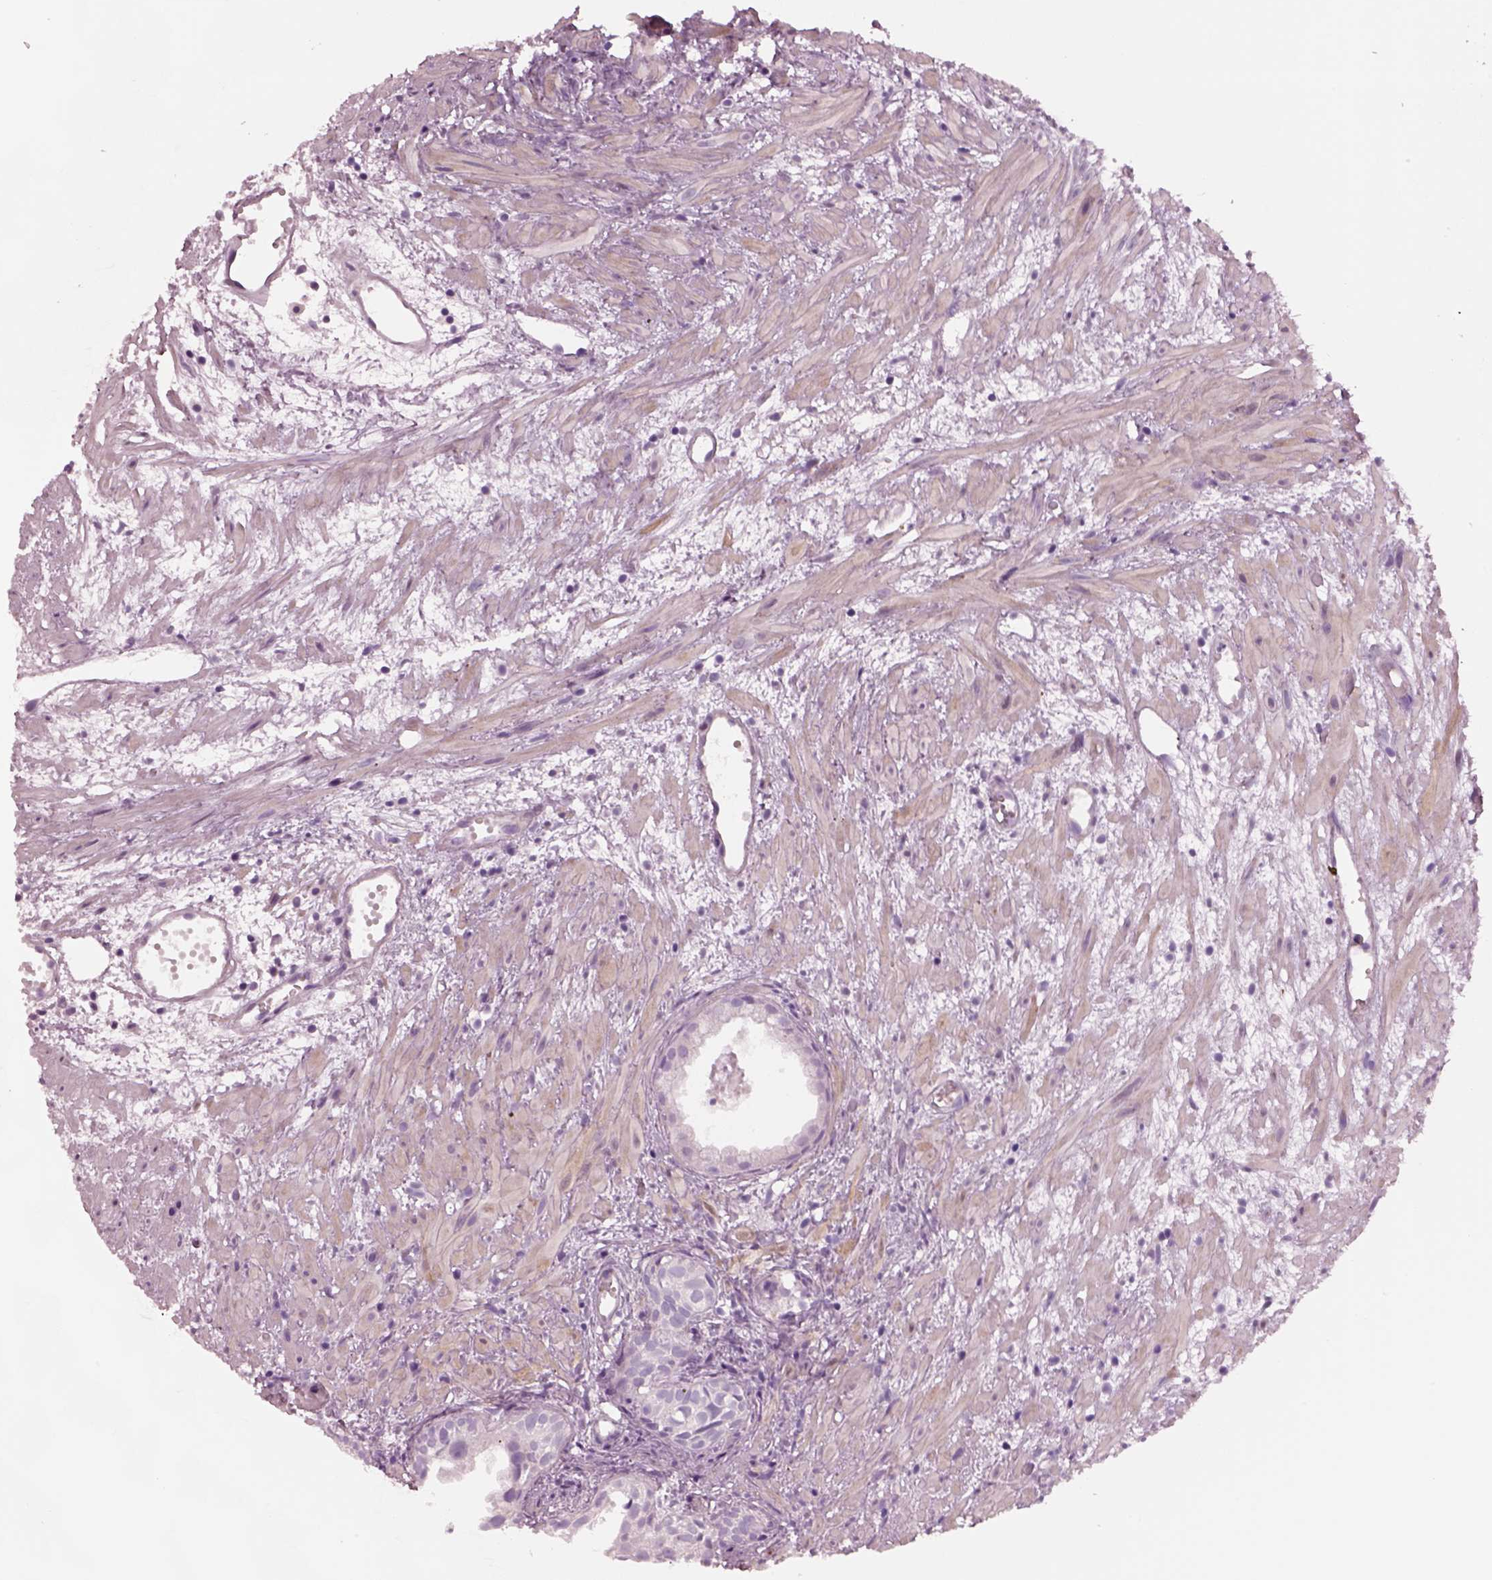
{"staining": {"intensity": "negative", "quantity": "none", "location": "none"}, "tissue": "prostate cancer", "cell_type": "Tumor cells", "image_type": "cancer", "snomed": [{"axis": "morphology", "description": "Adenocarcinoma, High grade"}, {"axis": "topography", "description": "Prostate"}], "caption": "Tumor cells show no significant protein positivity in prostate cancer (high-grade adenocarcinoma). (DAB immunohistochemistry visualized using brightfield microscopy, high magnification).", "gene": "SCML2", "patient": {"sex": "male", "age": 79}}